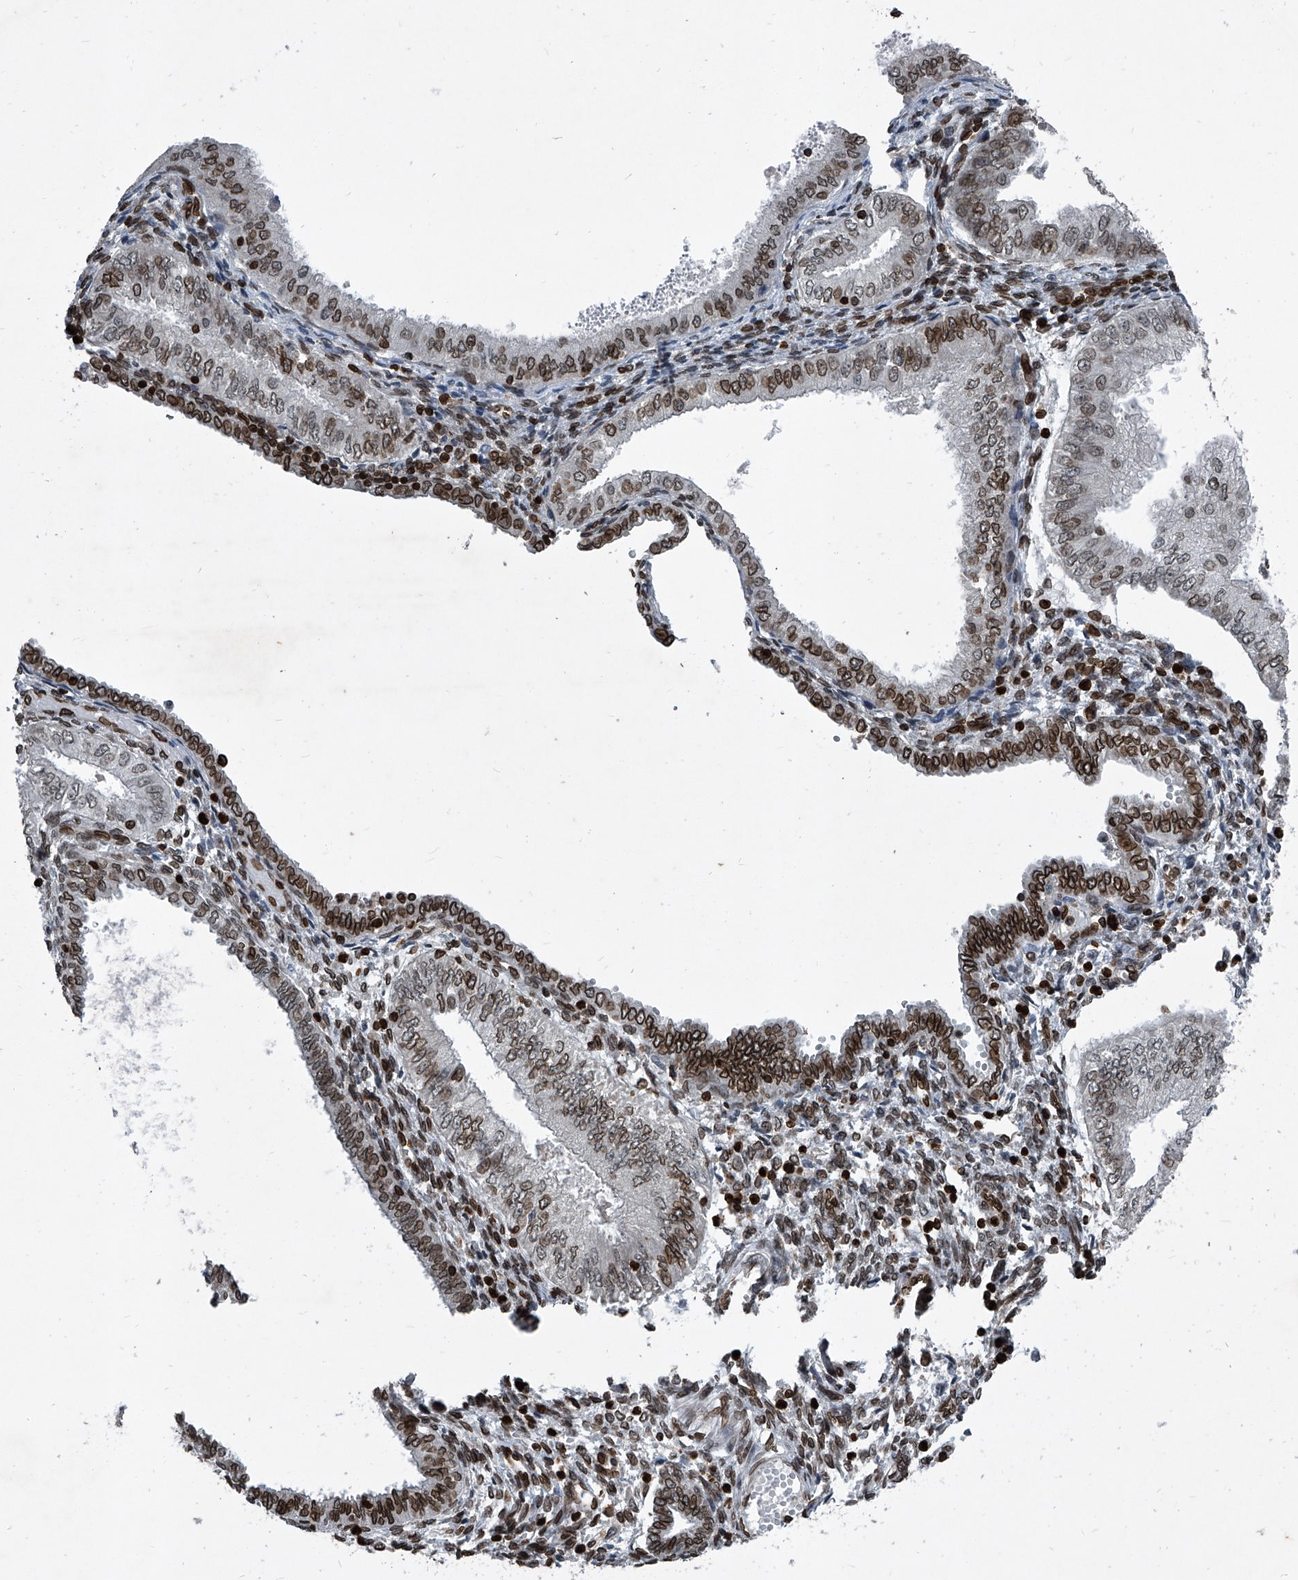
{"staining": {"intensity": "strong", "quantity": "25%-75%", "location": "cytoplasmic/membranous,nuclear"}, "tissue": "endometrial cancer", "cell_type": "Tumor cells", "image_type": "cancer", "snomed": [{"axis": "morphology", "description": "Normal tissue, NOS"}, {"axis": "morphology", "description": "Adenocarcinoma, NOS"}, {"axis": "topography", "description": "Endometrium"}], "caption": "This photomicrograph displays immunohistochemistry (IHC) staining of endometrial cancer, with high strong cytoplasmic/membranous and nuclear staining in about 25%-75% of tumor cells.", "gene": "PHF20", "patient": {"sex": "female", "age": 53}}